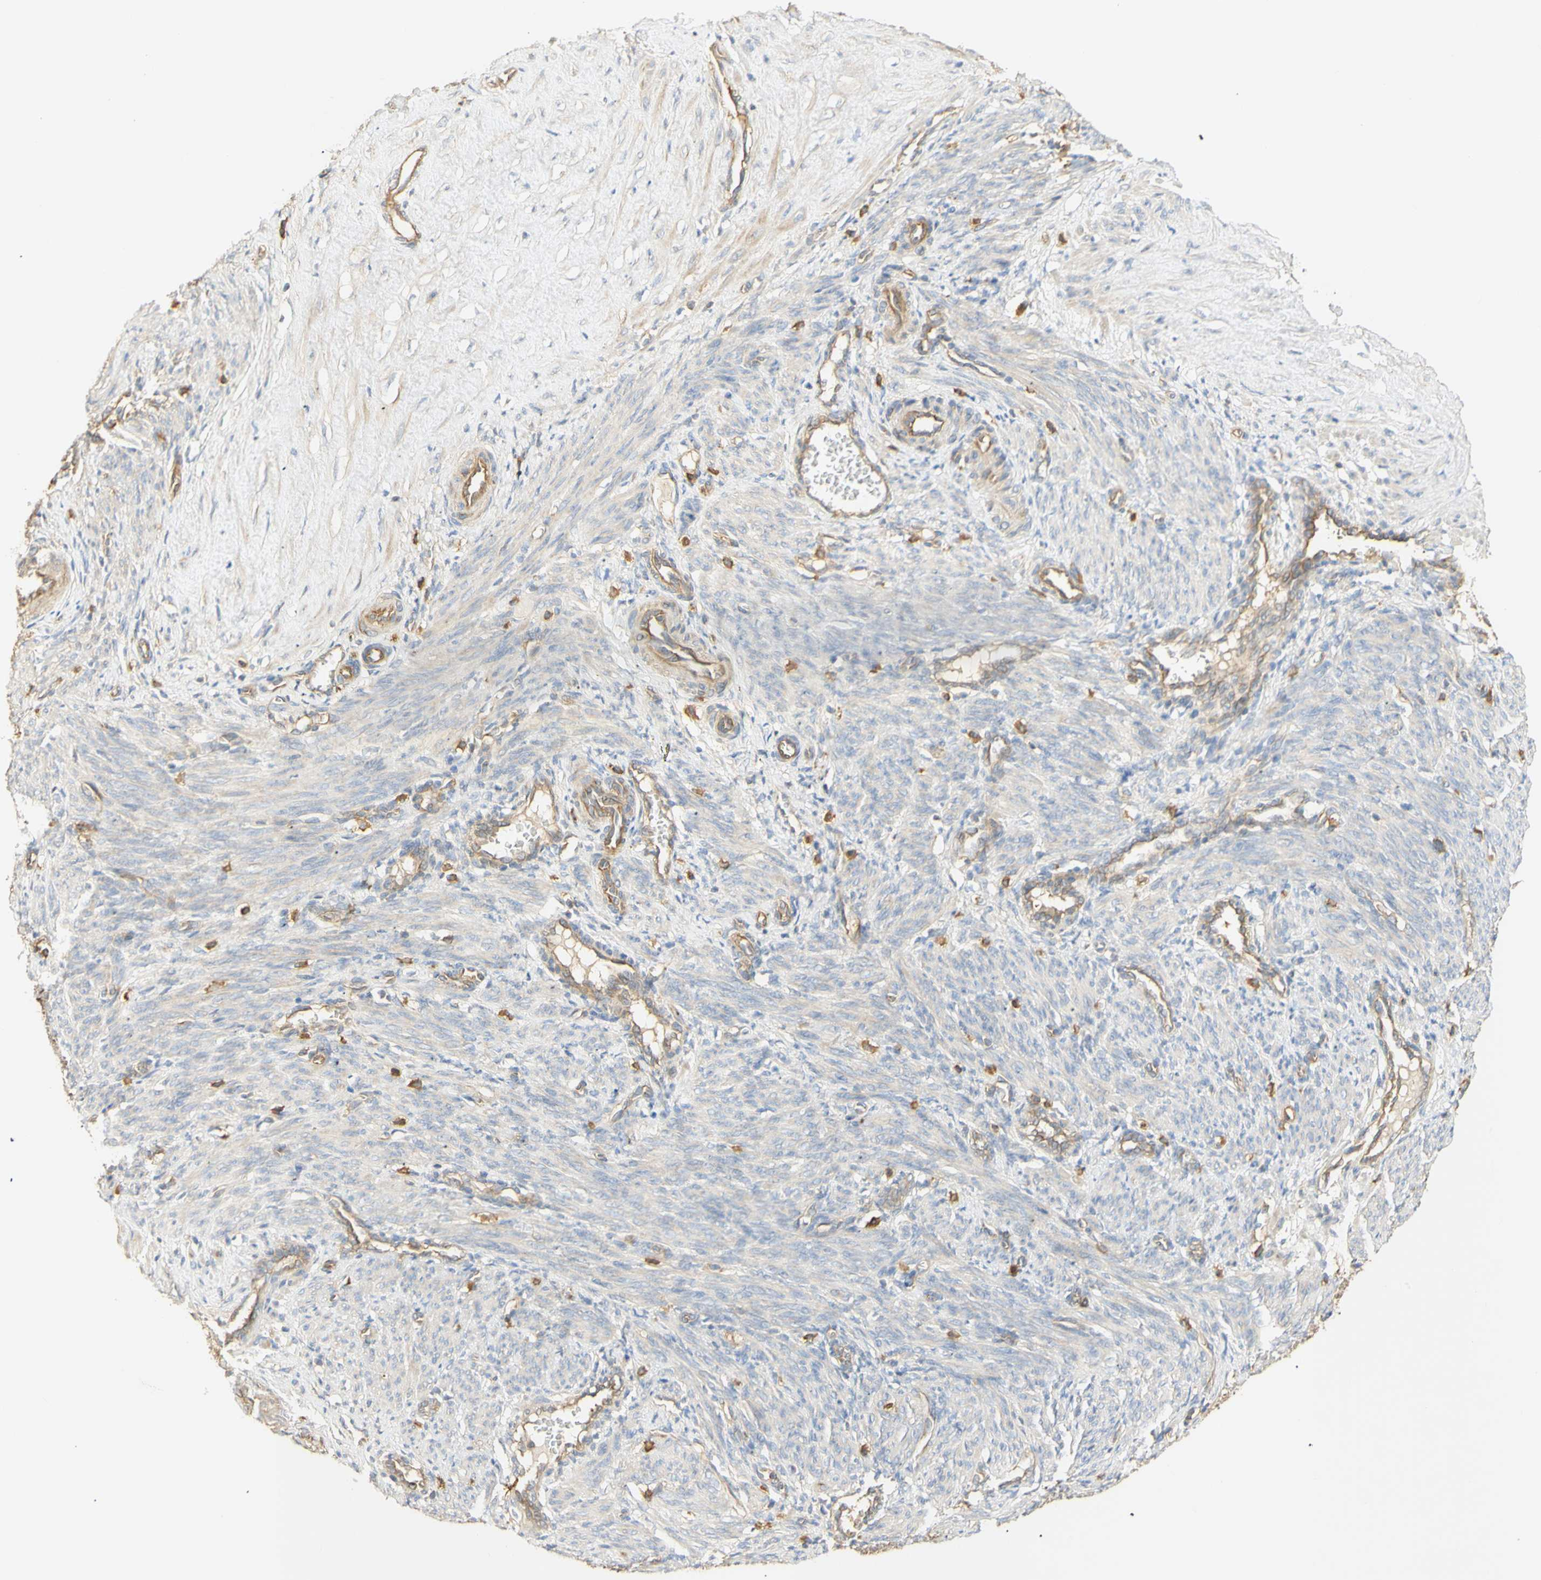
{"staining": {"intensity": "negative", "quantity": "none", "location": "none"}, "tissue": "smooth muscle", "cell_type": "Smooth muscle cells", "image_type": "normal", "snomed": [{"axis": "morphology", "description": "Normal tissue, NOS"}, {"axis": "topography", "description": "Endometrium"}], "caption": "High power microscopy histopathology image of an immunohistochemistry histopathology image of normal smooth muscle, revealing no significant staining in smooth muscle cells.", "gene": "KCNE4", "patient": {"sex": "female", "age": 33}}